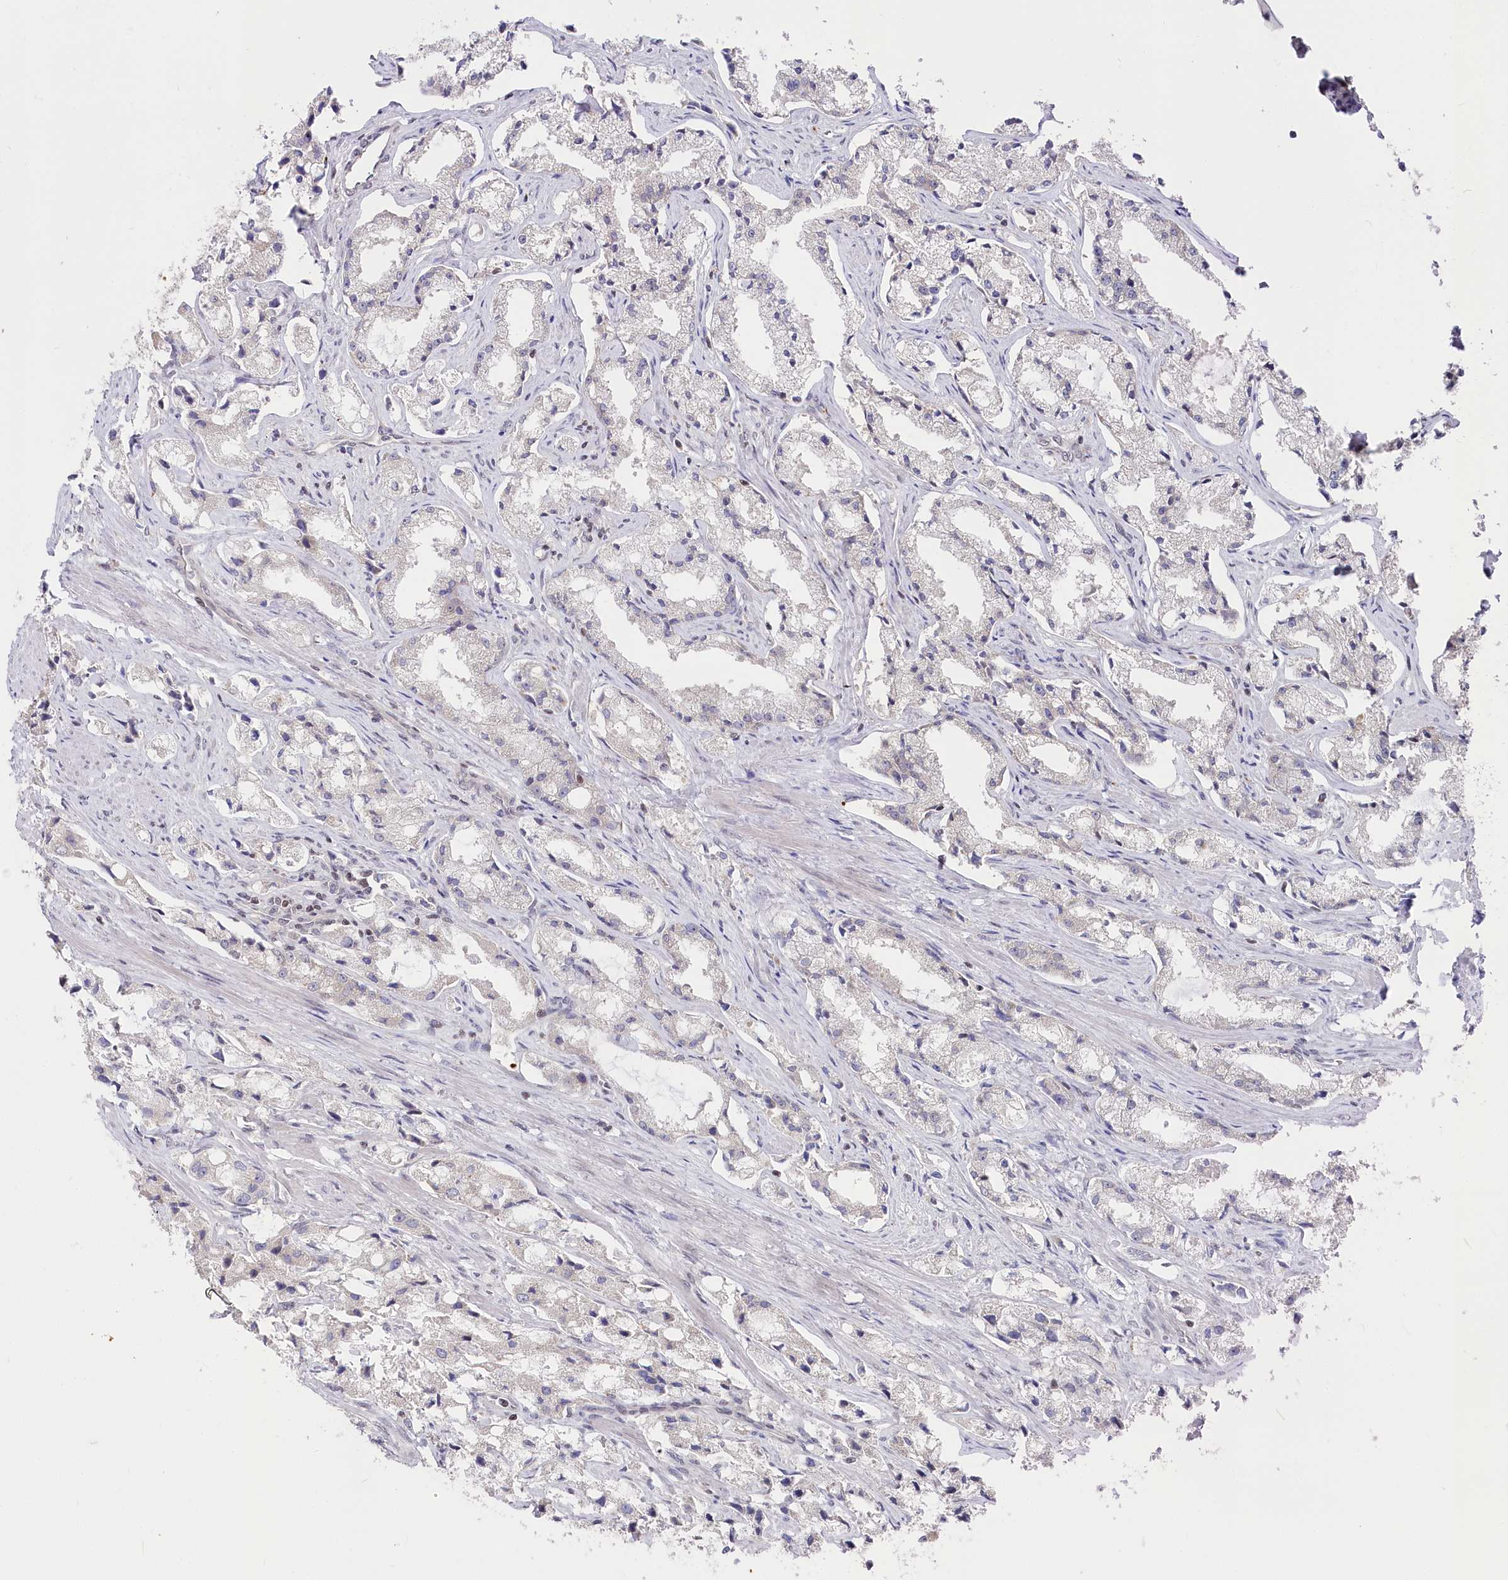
{"staining": {"intensity": "negative", "quantity": "none", "location": "none"}, "tissue": "prostate cancer", "cell_type": "Tumor cells", "image_type": "cancer", "snomed": [{"axis": "morphology", "description": "Adenocarcinoma, High grade"}, {"axis": "topography", "description": "Prostate"}], "caption": "This image is of adenocarcinoma (high-grade) (prostate) stained with IHC to label a protein in brown with the nuclei are counter-stained blue. There is no positivity in tumor cells.", "gene": "CGGBP1", "patient": {"sex": "male", "age": 66}}